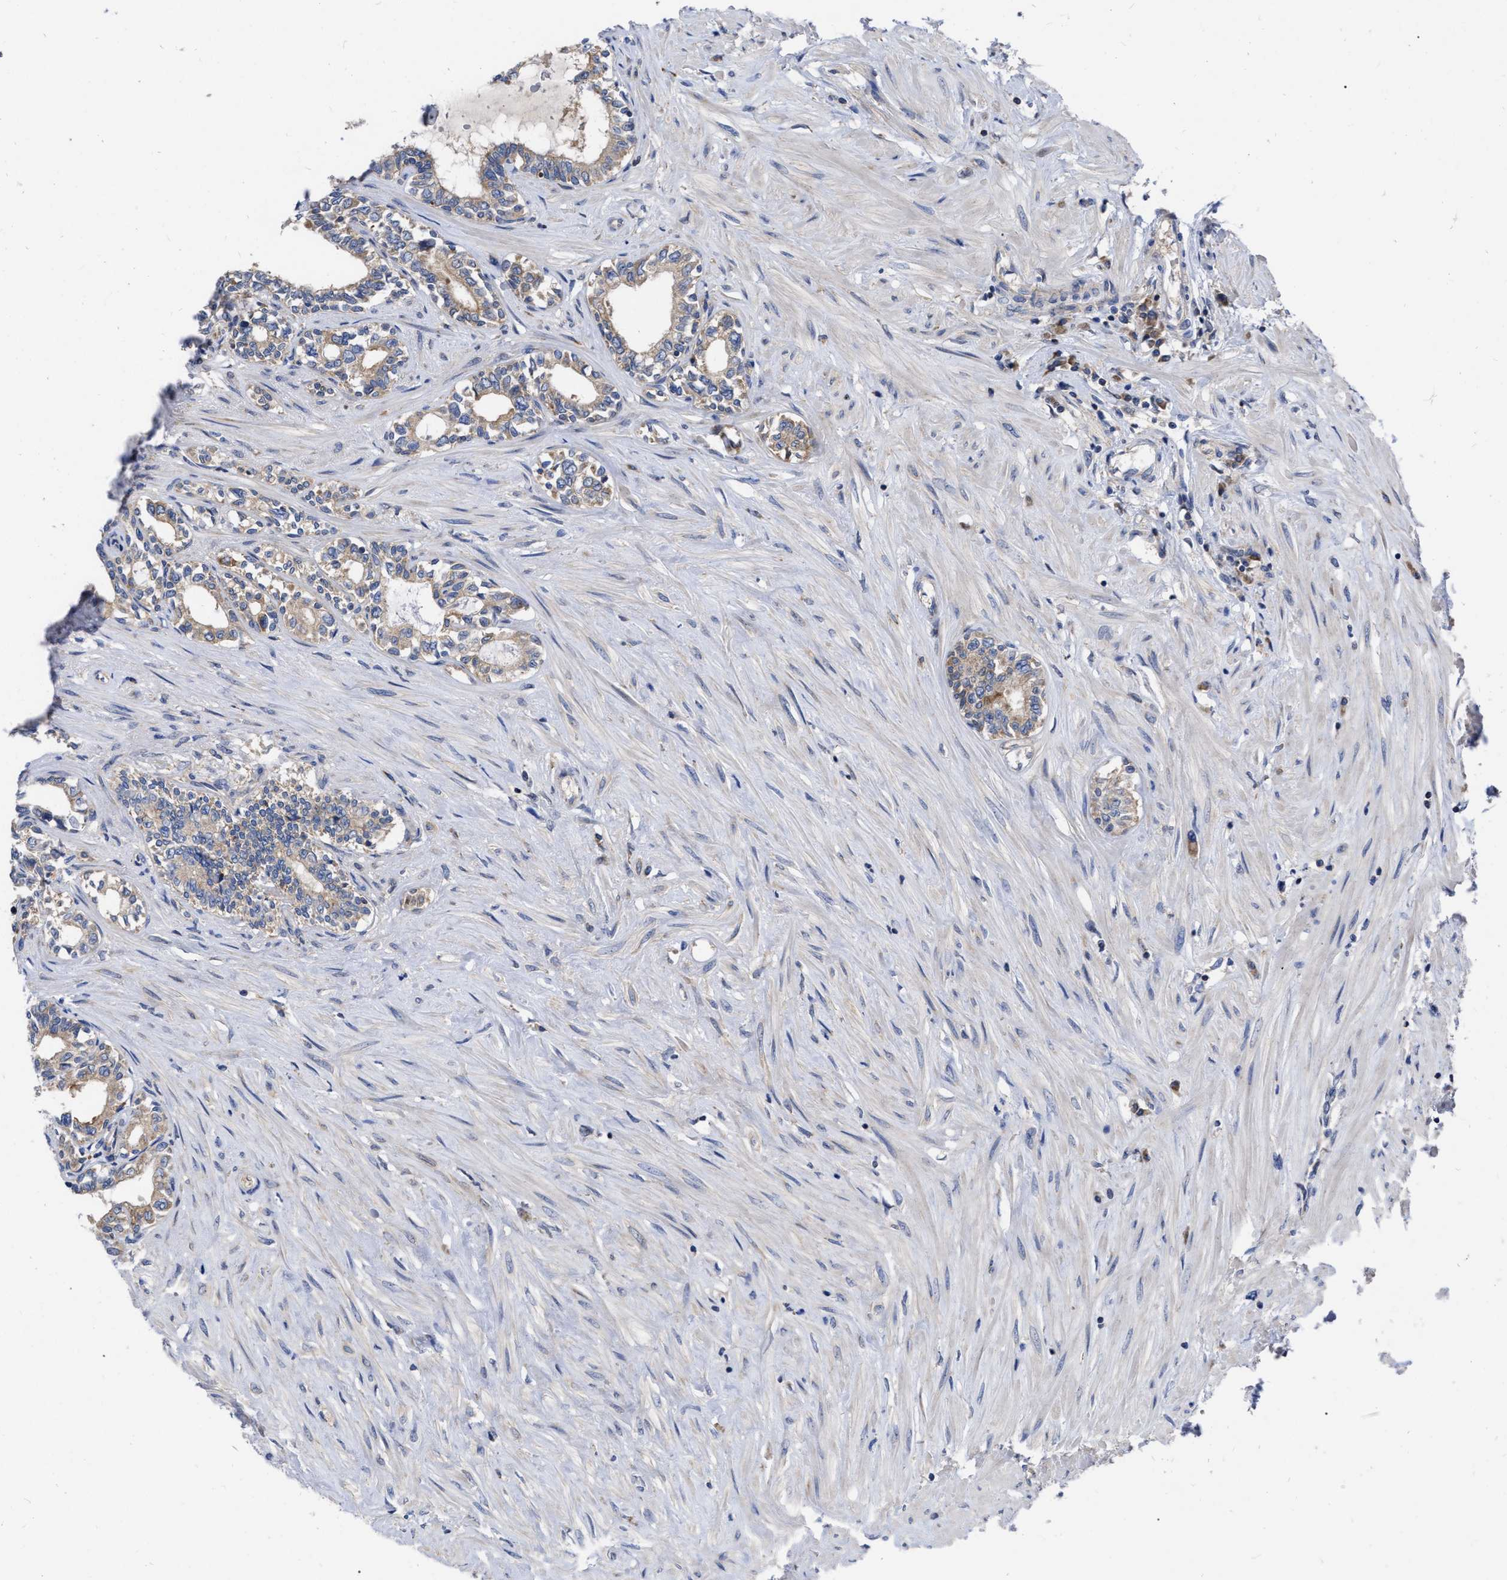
{"staining": {"intensity": "moderate", "quantity": ">75%", "location": "cytoplasmic/membranous"}, "tissue": "seminal vesicle", "cell_type": "Glandular cells", "image_type": "normal", "snomed": [{"axis": "morphology", "description": "Normal tissue, NOS"}, {"axis": "morphology", "description": "Adenocarcinoma, High grade"}, {"axis": "topography", "description": "Prostate"}, {"axis": "topography", "description": "Seminal veicle"}], "caption": "Seminal vesicle stained with immunohistochemistry displays moderate cytoplasmic/membranous expression in about >75% of glandular cells.", "gene": "CDKN2C", "patient": {"sex": "male", "age": 55}}